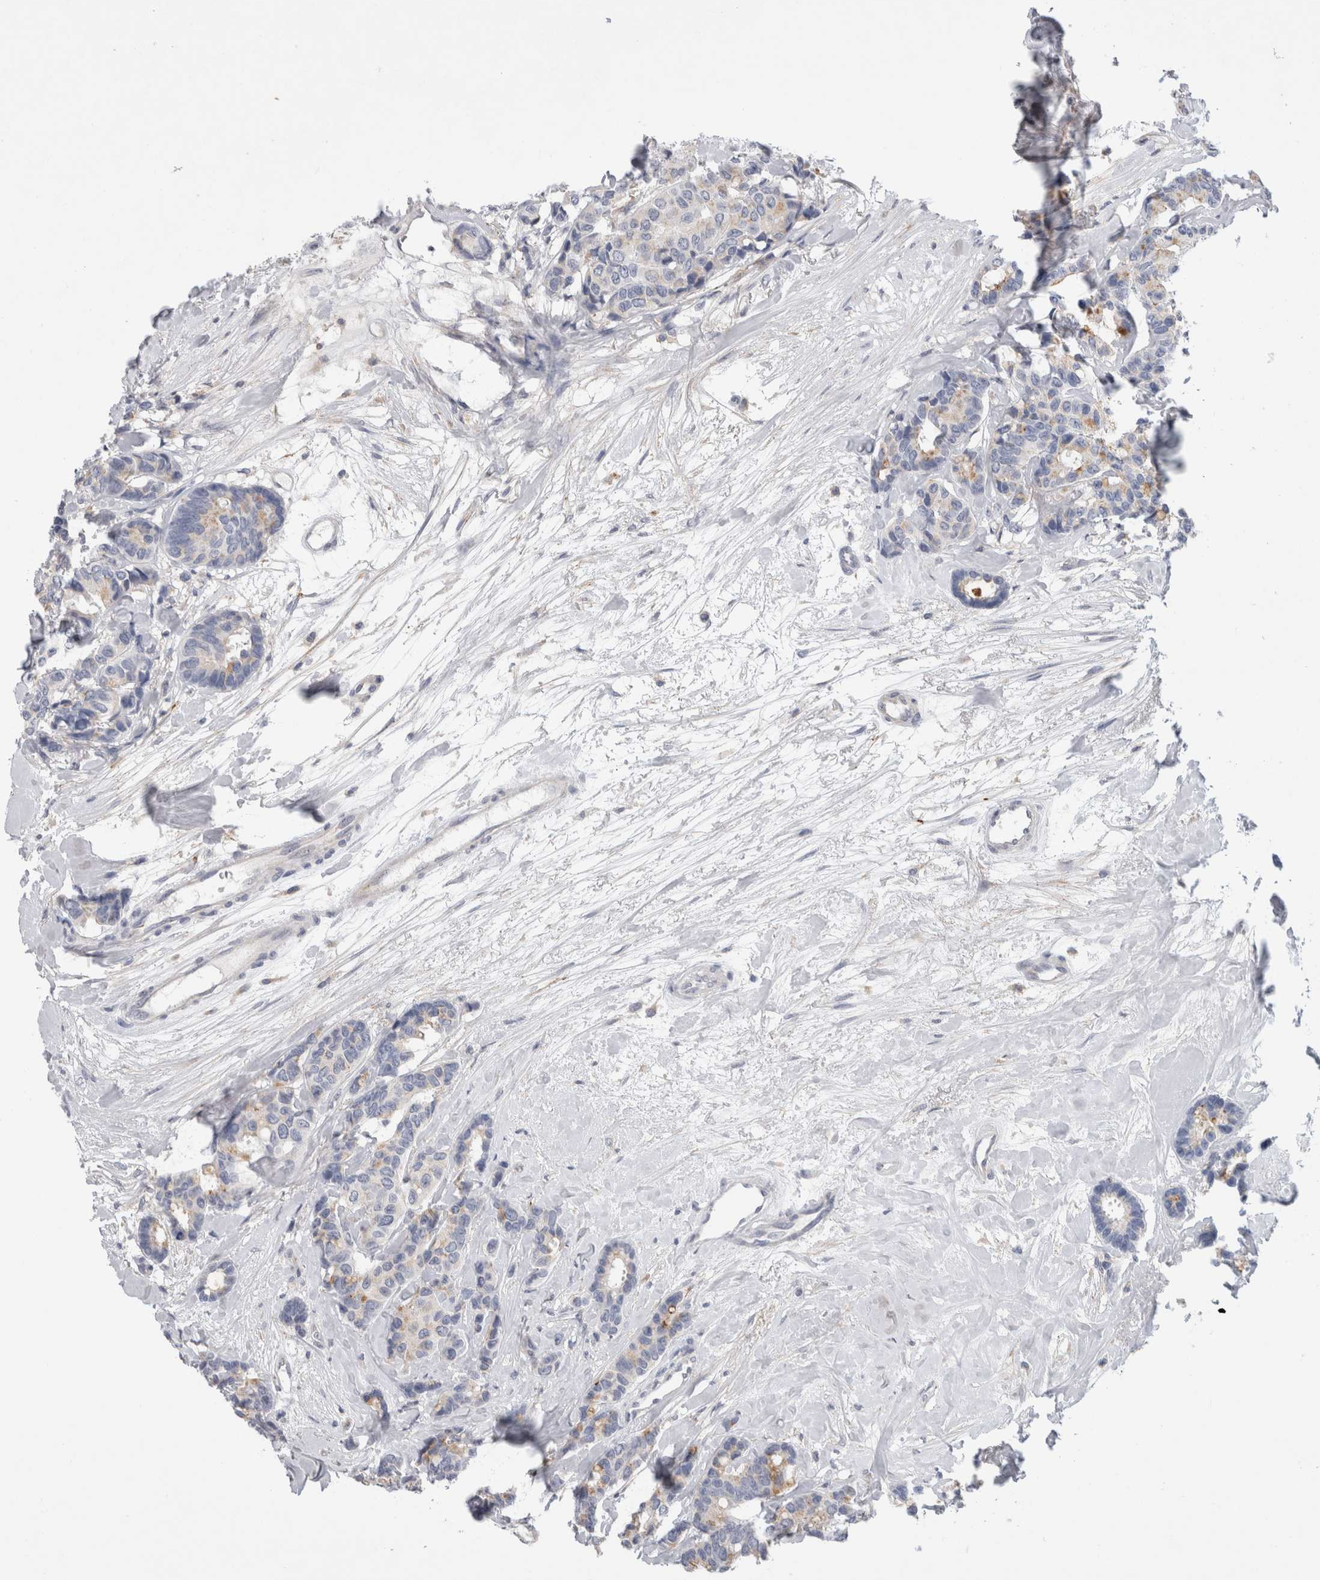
{"staining": {"intensity": "moderate", "quantity": "<25%", "location": "cytoplasmic/membranous"}, "tissue": "breast cancer", "cell_type": "Tumor cells", "image_type": "cancer", "snomed": [{"axis": "morphology", "description": "Duct carcinoma"}, {"axis": "topography", "description": "Breast"}], "caption": "There is low levels of moderate cytoplasmic/membranous expression in tumor cells of breast cancer, as demonstrated by immunohistochemical staining (brown color).", "gene": "CD63", "patient": {"sex": "female", "age": 87}}